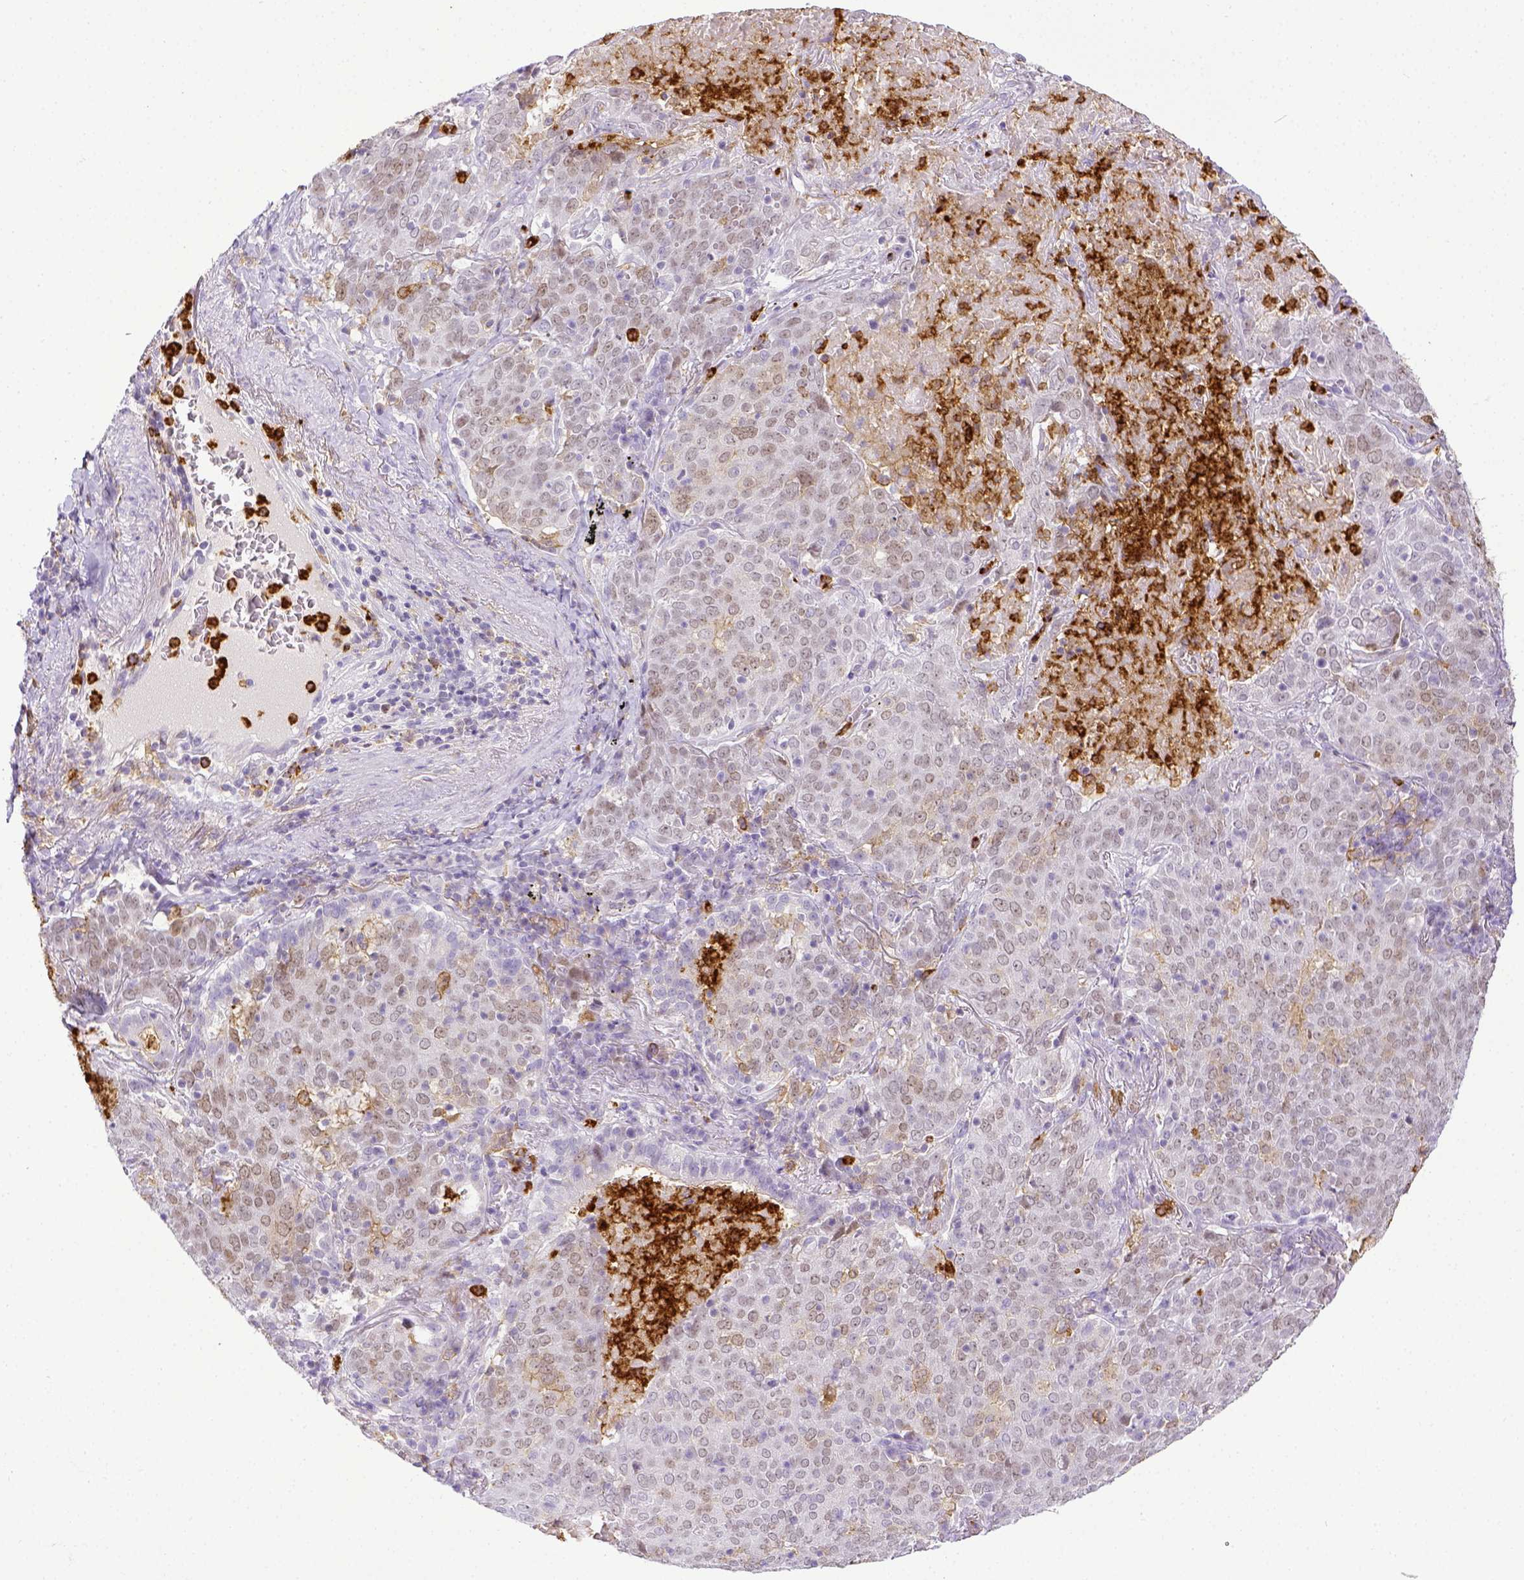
{"staining": {"intensity": "negative", "quantity": "none", "location": "none"}, "tissue": "lung cancer", "cell_type": "Tumor cells", "image_type": "cancer", "snomed": [{"axis": "morphology", "description": "Squamous cell carcinoma, NOS"}, {"axis": "topography", "description": "Lung"}], "caption": "Immunohistochemistry of human lung cancer (squamous cell carcinoma) demonstrates no expression in tumor cells. (DAB (3,3'-diaminobenzidine) immunohistochemistry, high magnification).", "gene": "ITGAM", "patient": {"sex": "male", "age": 82}}